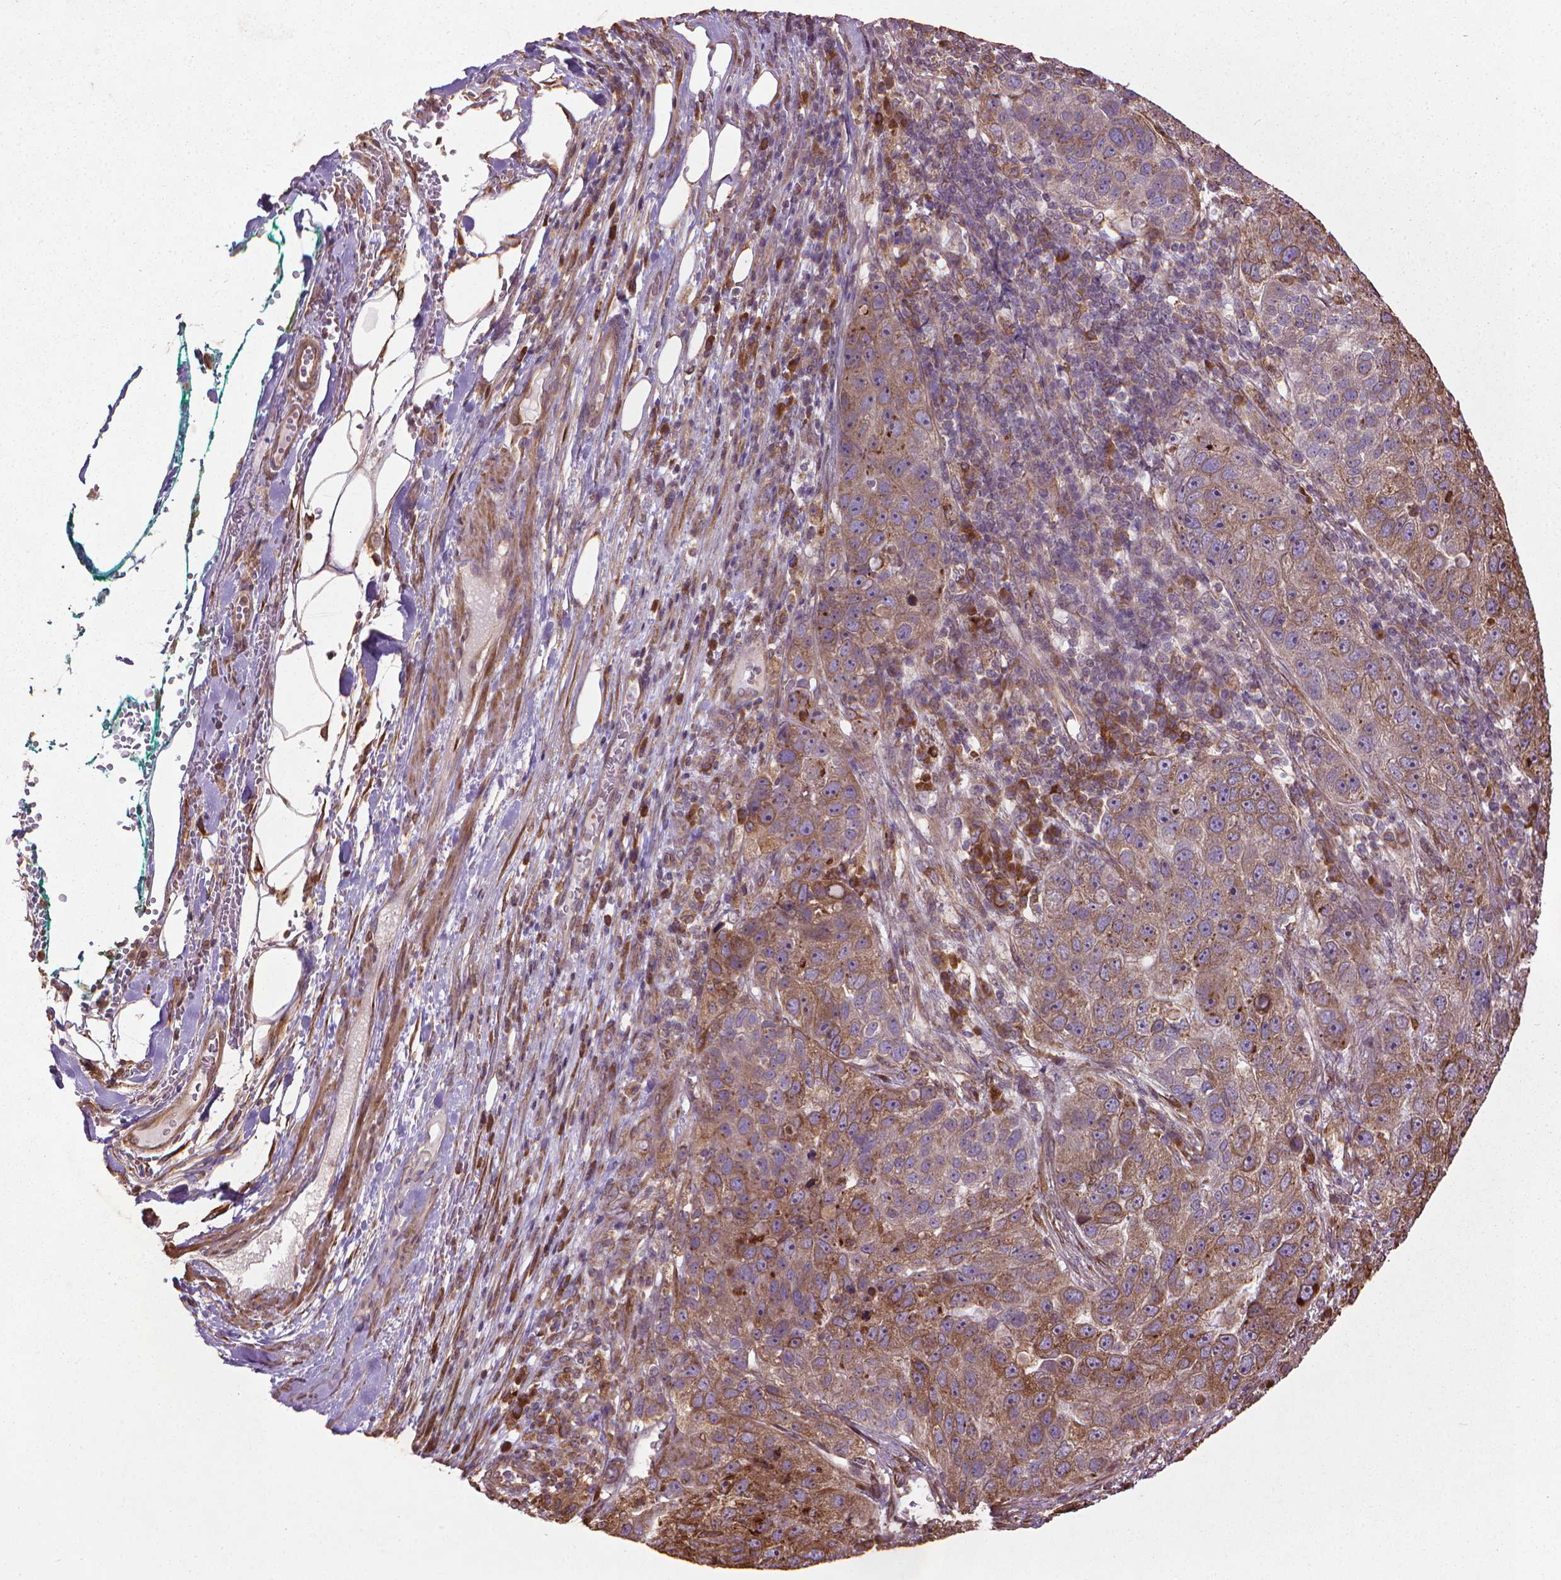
{"staining": {"intensity": "moderate", "quantity": ">75%", "location": "cytoplasmic/membranous"}, "tissue": "pancreatic cancer", "cell_type": "Tumor cells", "image_type": "cancer", "snomed": [{"axis": "morphology", "description": "Adenocarcinoma, NOS"}, {"axis": "topography", "description": "Pancreas"}], "caption": "Protein staining of pancreatic cancer (adenocarcinoma) tissue demonstrates moderate cytoplasmic/membranous staining in about >75% of tumor cells. The protein is stained brown, and the nuclei are stained in blue (DAB (3,3'-diaminobenzidine) IHC with brightfield microscopy, high magnification).", "gene": "GAS1", "patient": {"sex": "female", "age": 61}}